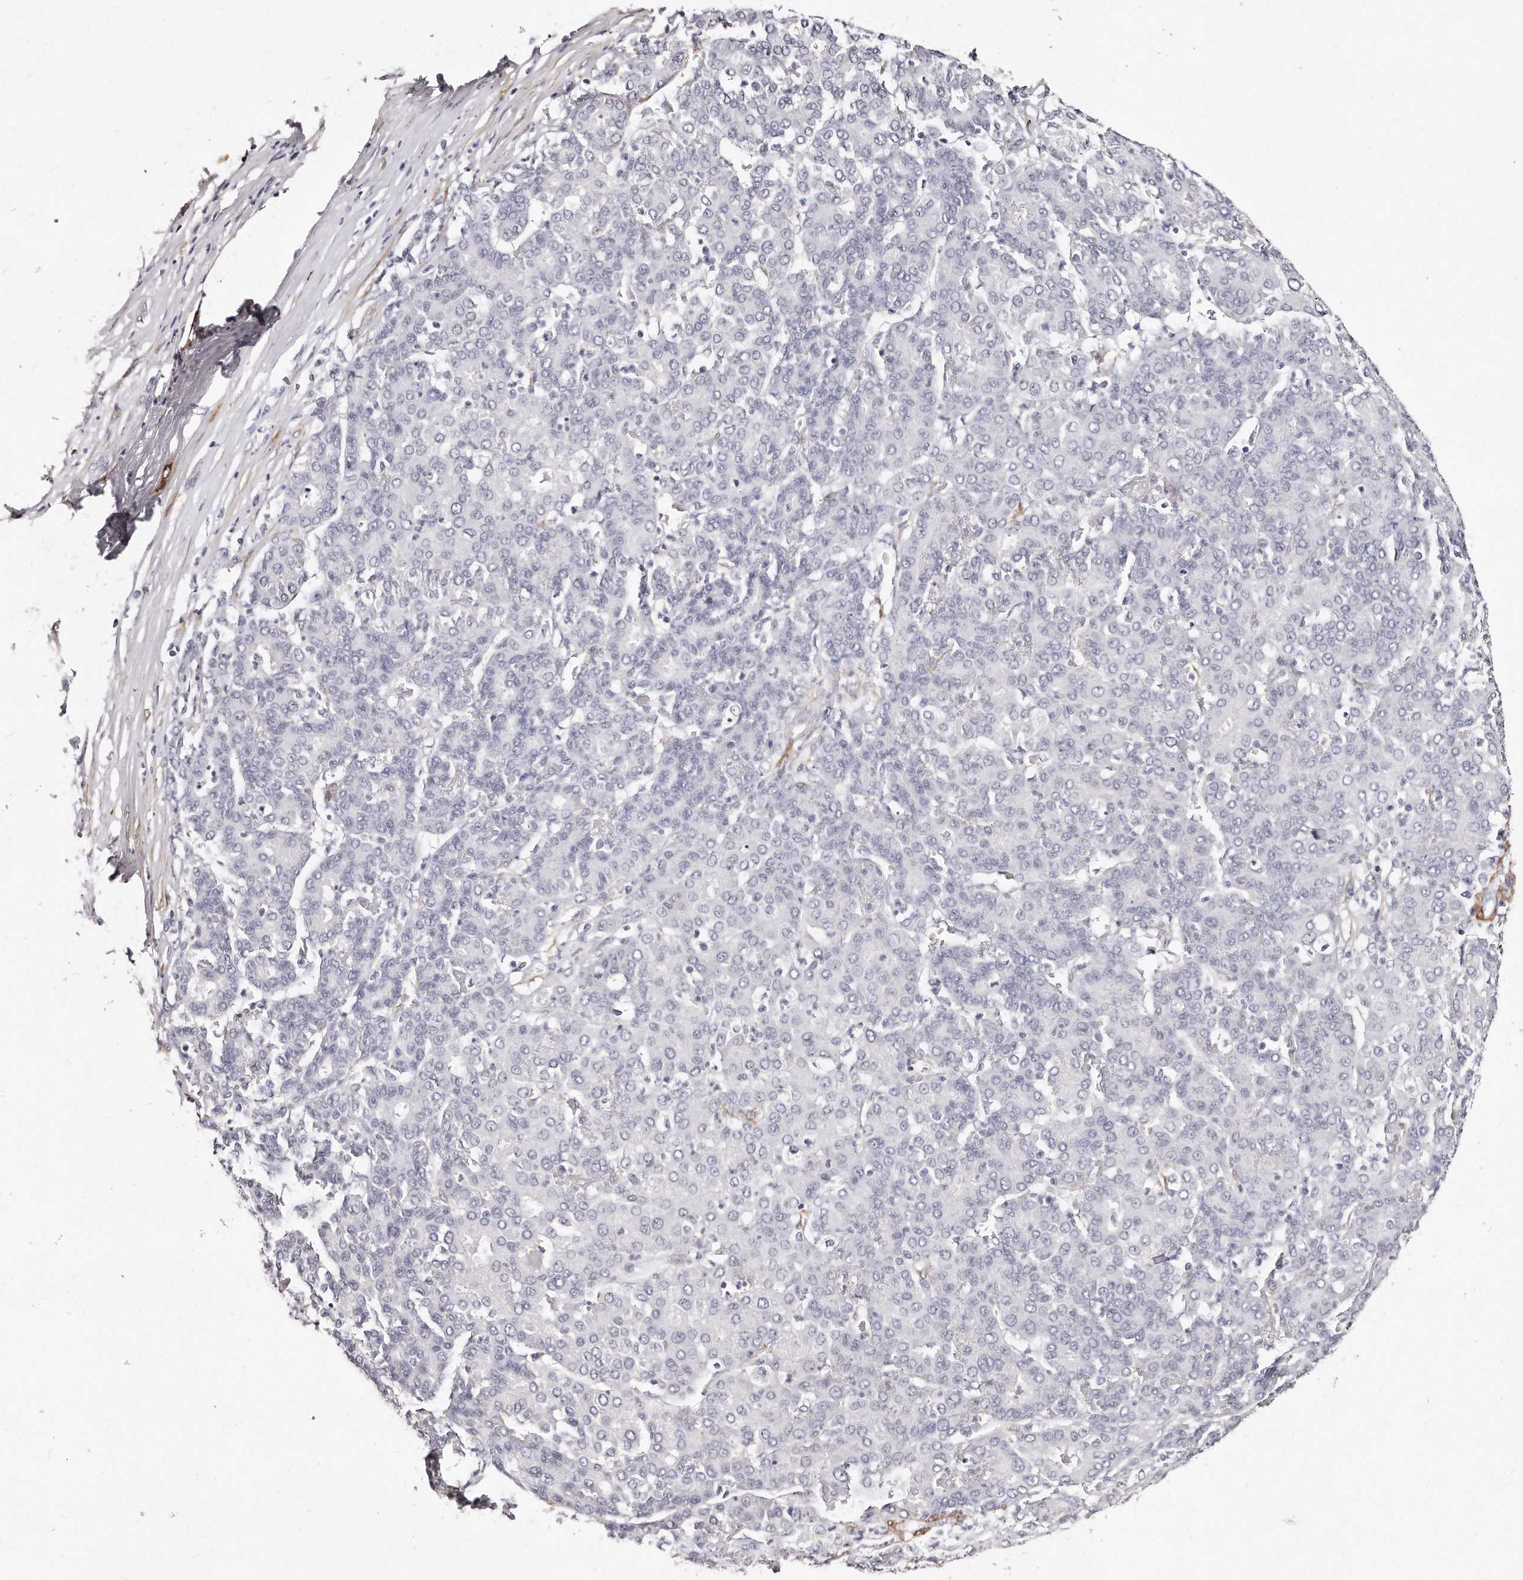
{"staining": {"intensity": "negative", "quantity": "none", "location": "none"}, "tissue": "liver cancer", "cell_type": "Tumor cells", "image_type": "cancer", "snomed": [{"axis": "morphology", "description": "Carcinoma, Hepatocellular, NOS"}, {"axis": "topography", "description": "Liver"}], "caption": "Human hepatocellular carcinoma (liver) stained for a protein using immunohistochemistry reveals no positivity in tumor cells.", "gene": "LMOD1", "patient": {"sex": "male", "age": 65}}